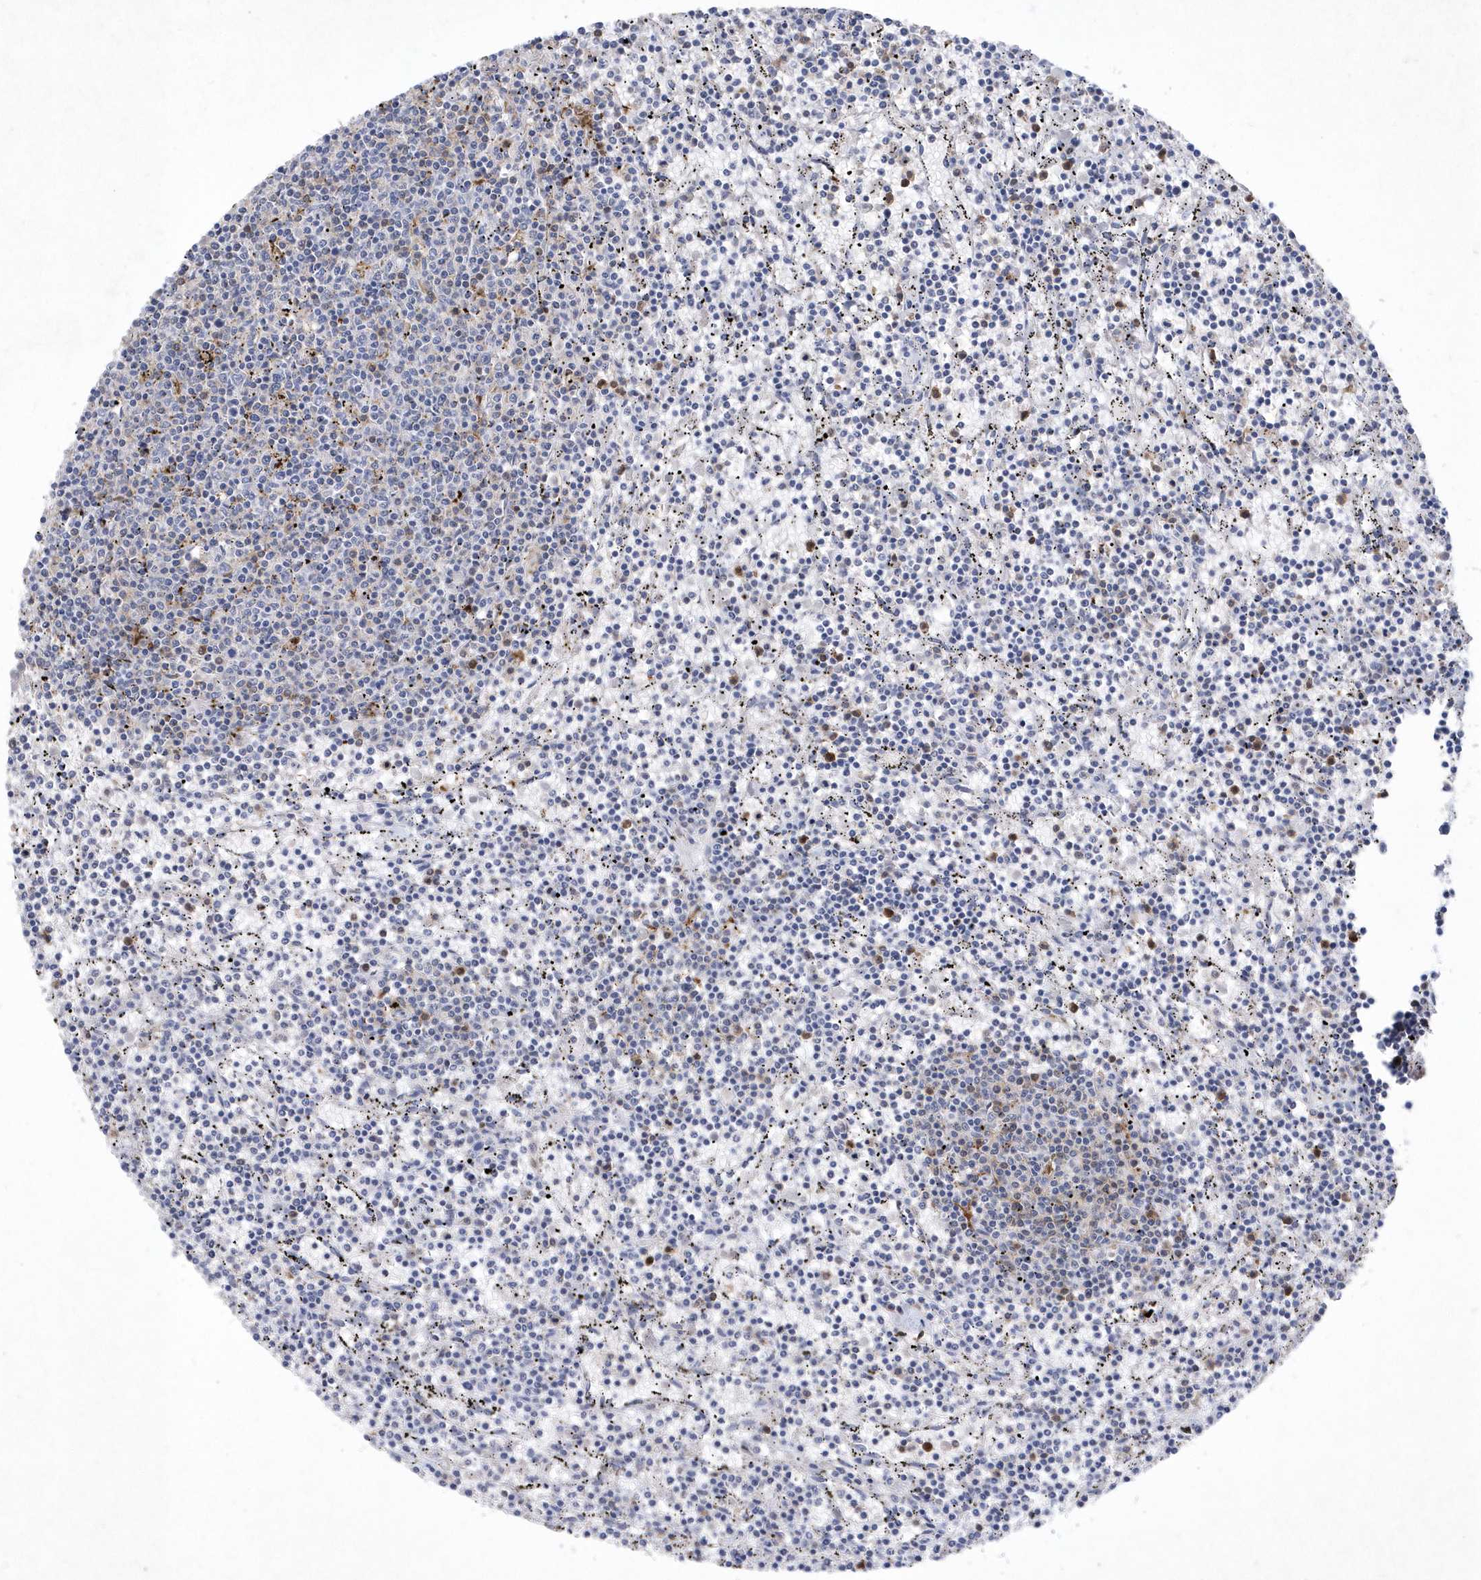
{"staining": {"intensity": "negative", "quantity": "none", "location": "none"}, "tissue": "lymphoma", "cell_type": "Tumor cells", "image_type": "cancer", "snomed": [{"axis": "morphology", "description": "Malignant lymphoma, non-Hodgkin's type, Low grade"}, {"axis": "topography", "description": "Spleen"}], "caption": "The IHC image has no significant staining in tumor cells of low-grade malignant lymphoma, non-Hodgkin's type tissue.", "gene": "BHLHA15", "patient": {"sex": "female", "age": 50}}